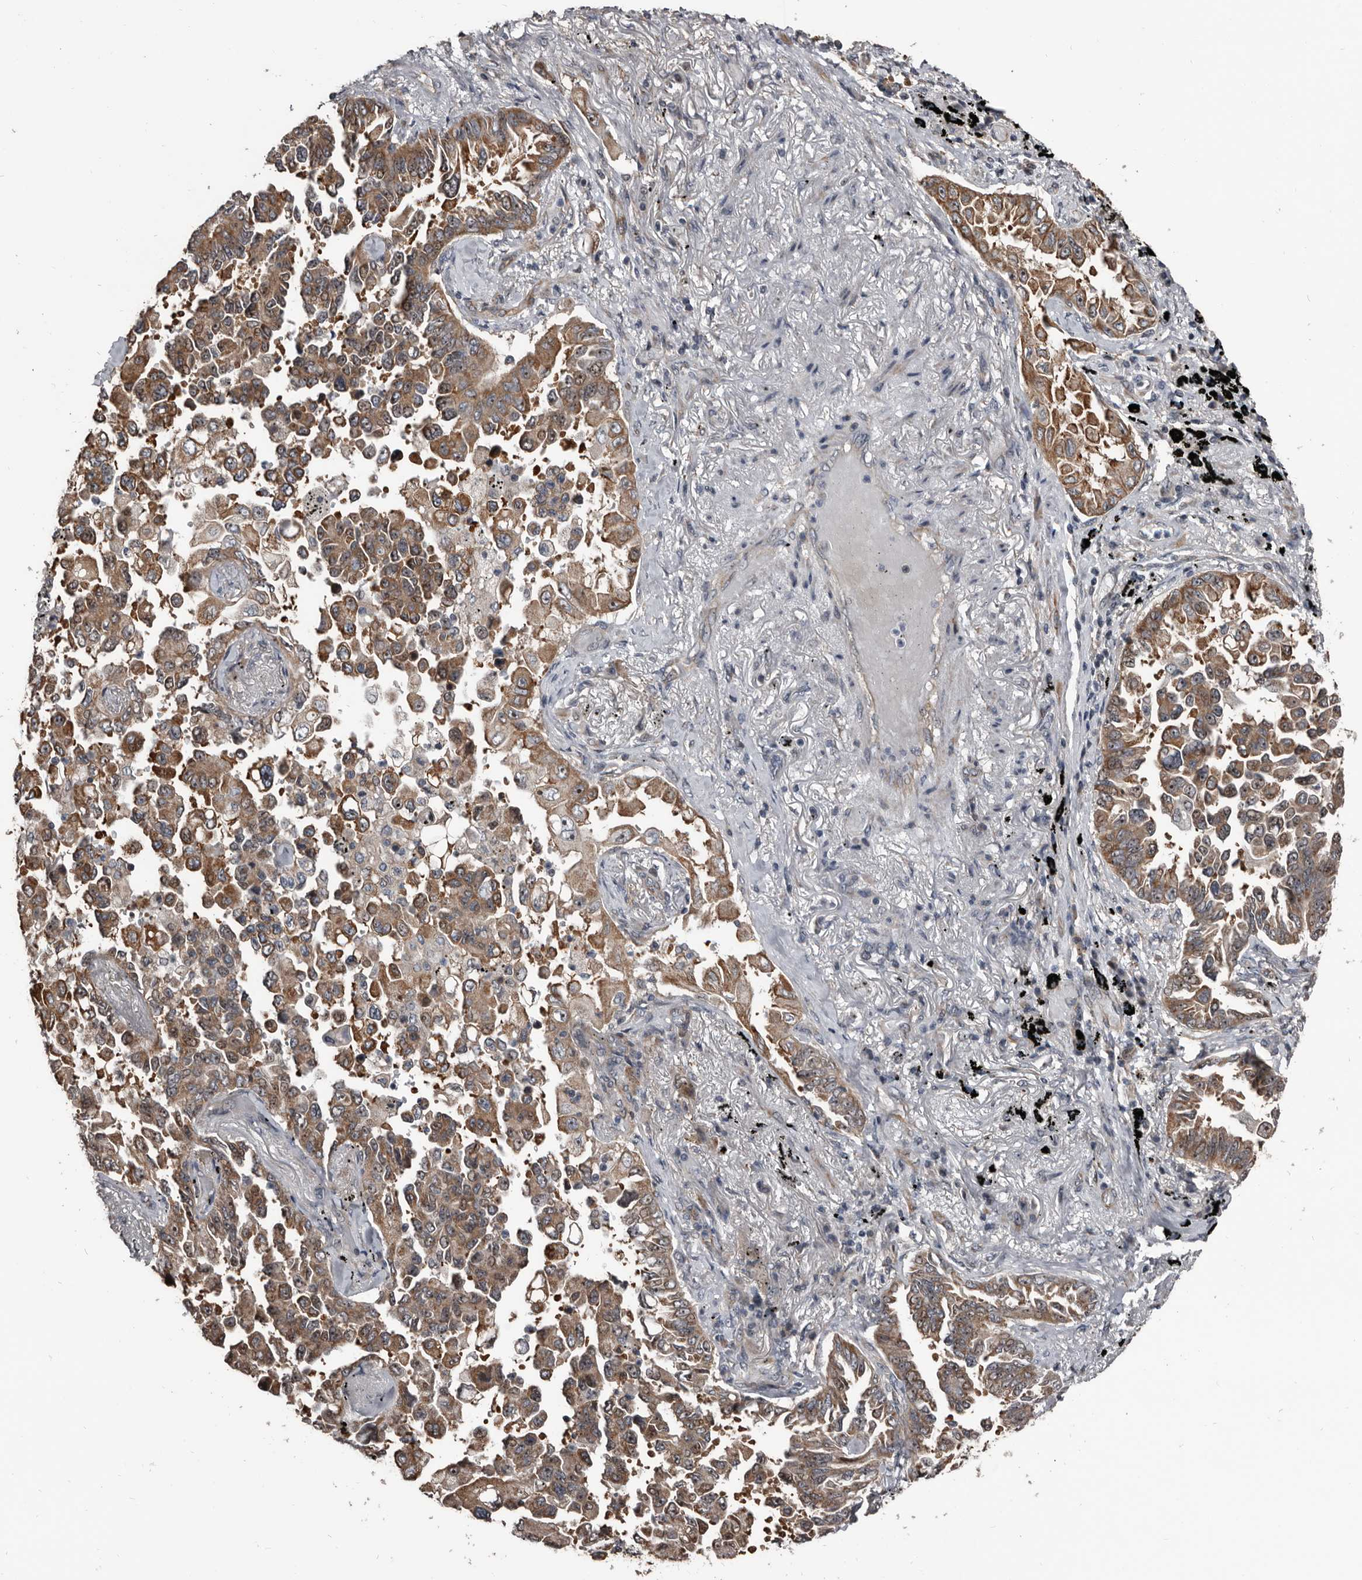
{"staining": {"intensity": "moderate", "quantity": ">75%", "location": "cytoplasmic/membranous"}, "tissue": "lung cancer", "cell_type": "Tumor cells", "image_type": "cancer", "snomed": [{"axis": "morphology", "description": "Adenocarcinoma, NOS"}, {"axis": "topography", "description": "Lung"}], "caption": "Immunohistochemistry (DAB (3,3'-diaminobenzidine)) staining of human adenocarcinoma (lung) exhibits moderate cytoplasmic/membranous protein positivity in about >75% of tumor cells.", "gene": "DHPS", "patient": {"sex": "female", "age": 67}}